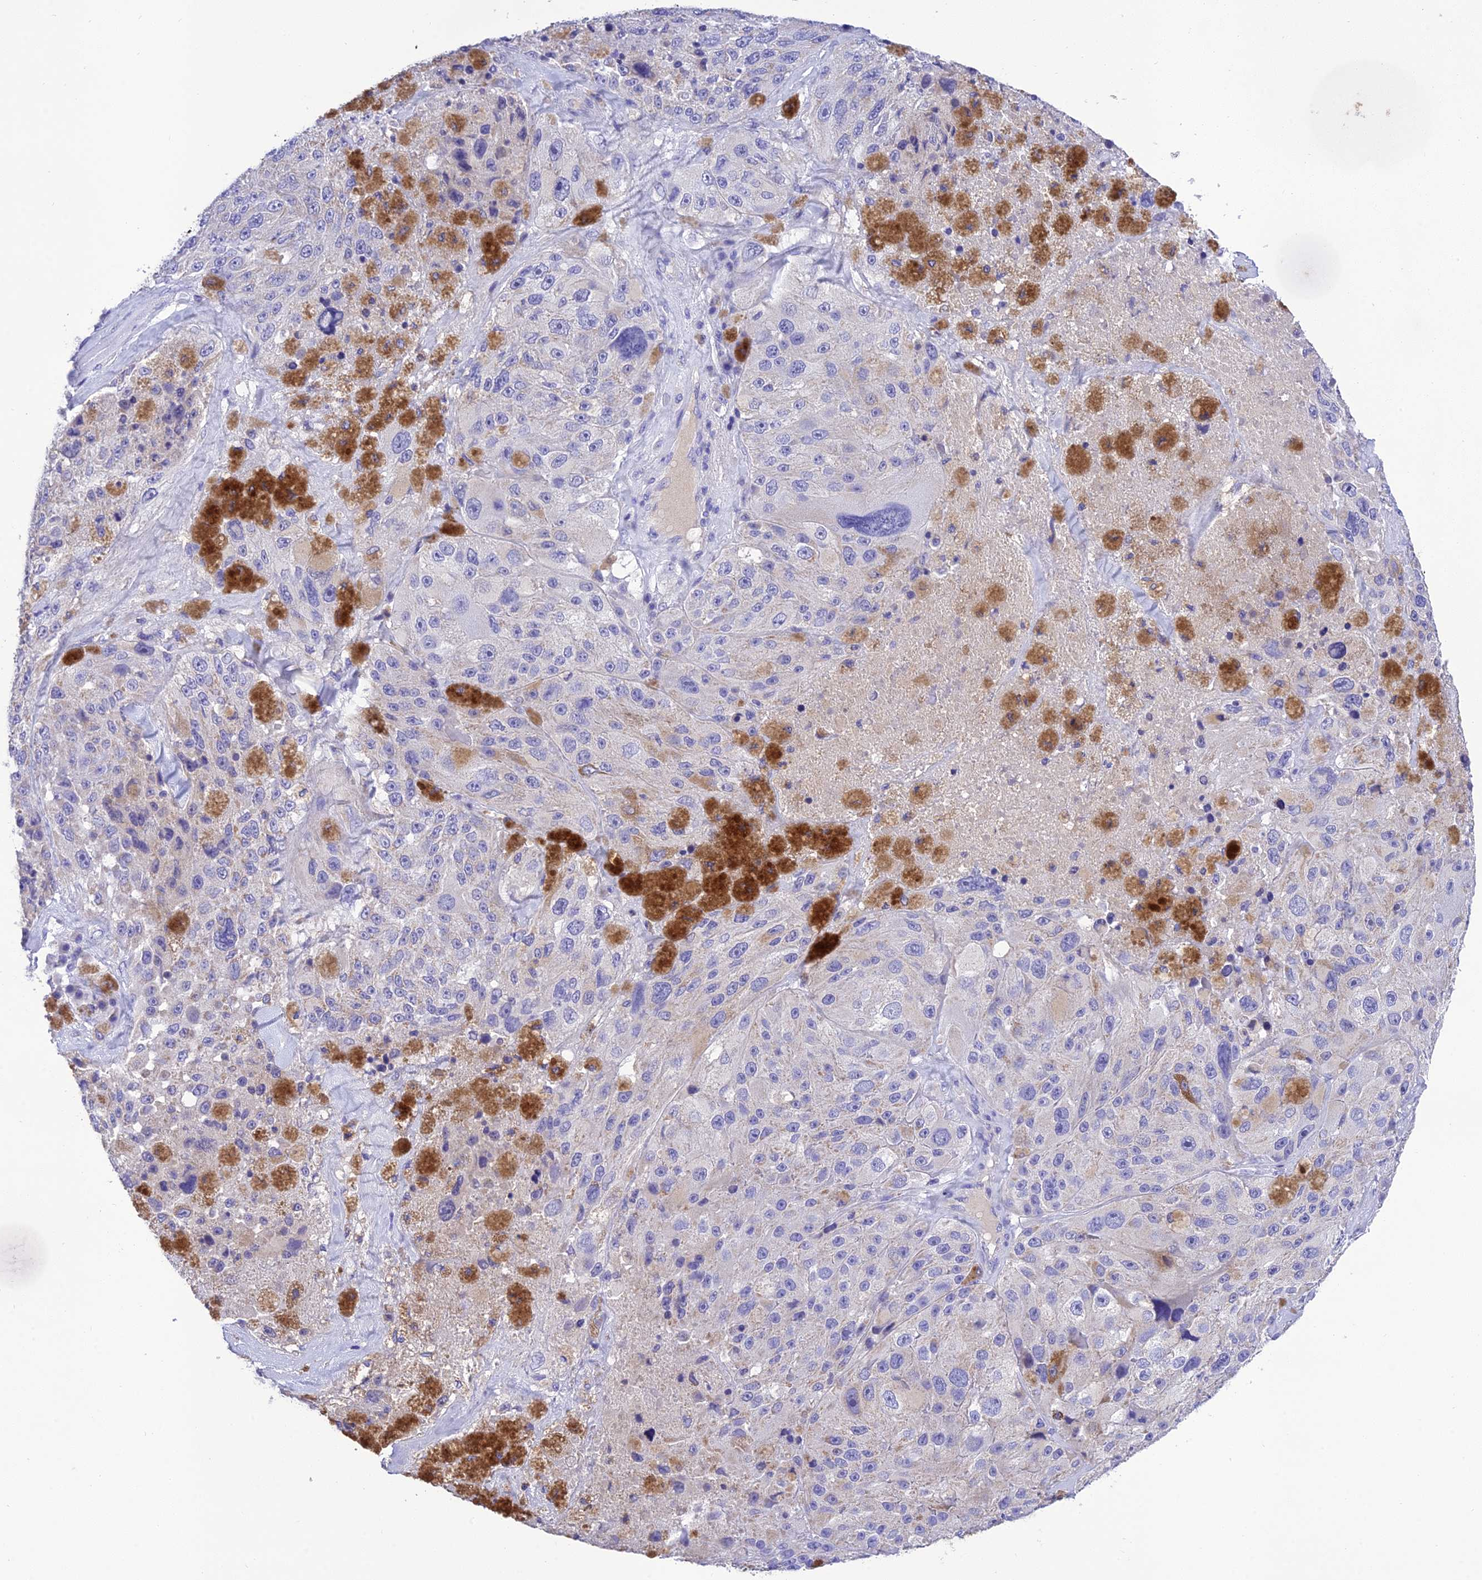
{"staining": {"intensity": "negative", "quantity": "none", "location": "none"}, "tissue": "melanoma", "cell_type": "Tumor cells", "image_type": "cancer", "snomed": [{"axis": "morphology", "description": "Malignant melanoma, Metastatic site"}, {"axis": "topography", "description": "Lymph node"}], "caption": "A high-resolution photomicrograph shows immunohistochemistry staining of malignant melanoma (metastatic site), which displays no significant staining in tumor cells.", "gene": "MS4A5", "patient": {"sex": "male", "age": 62}}